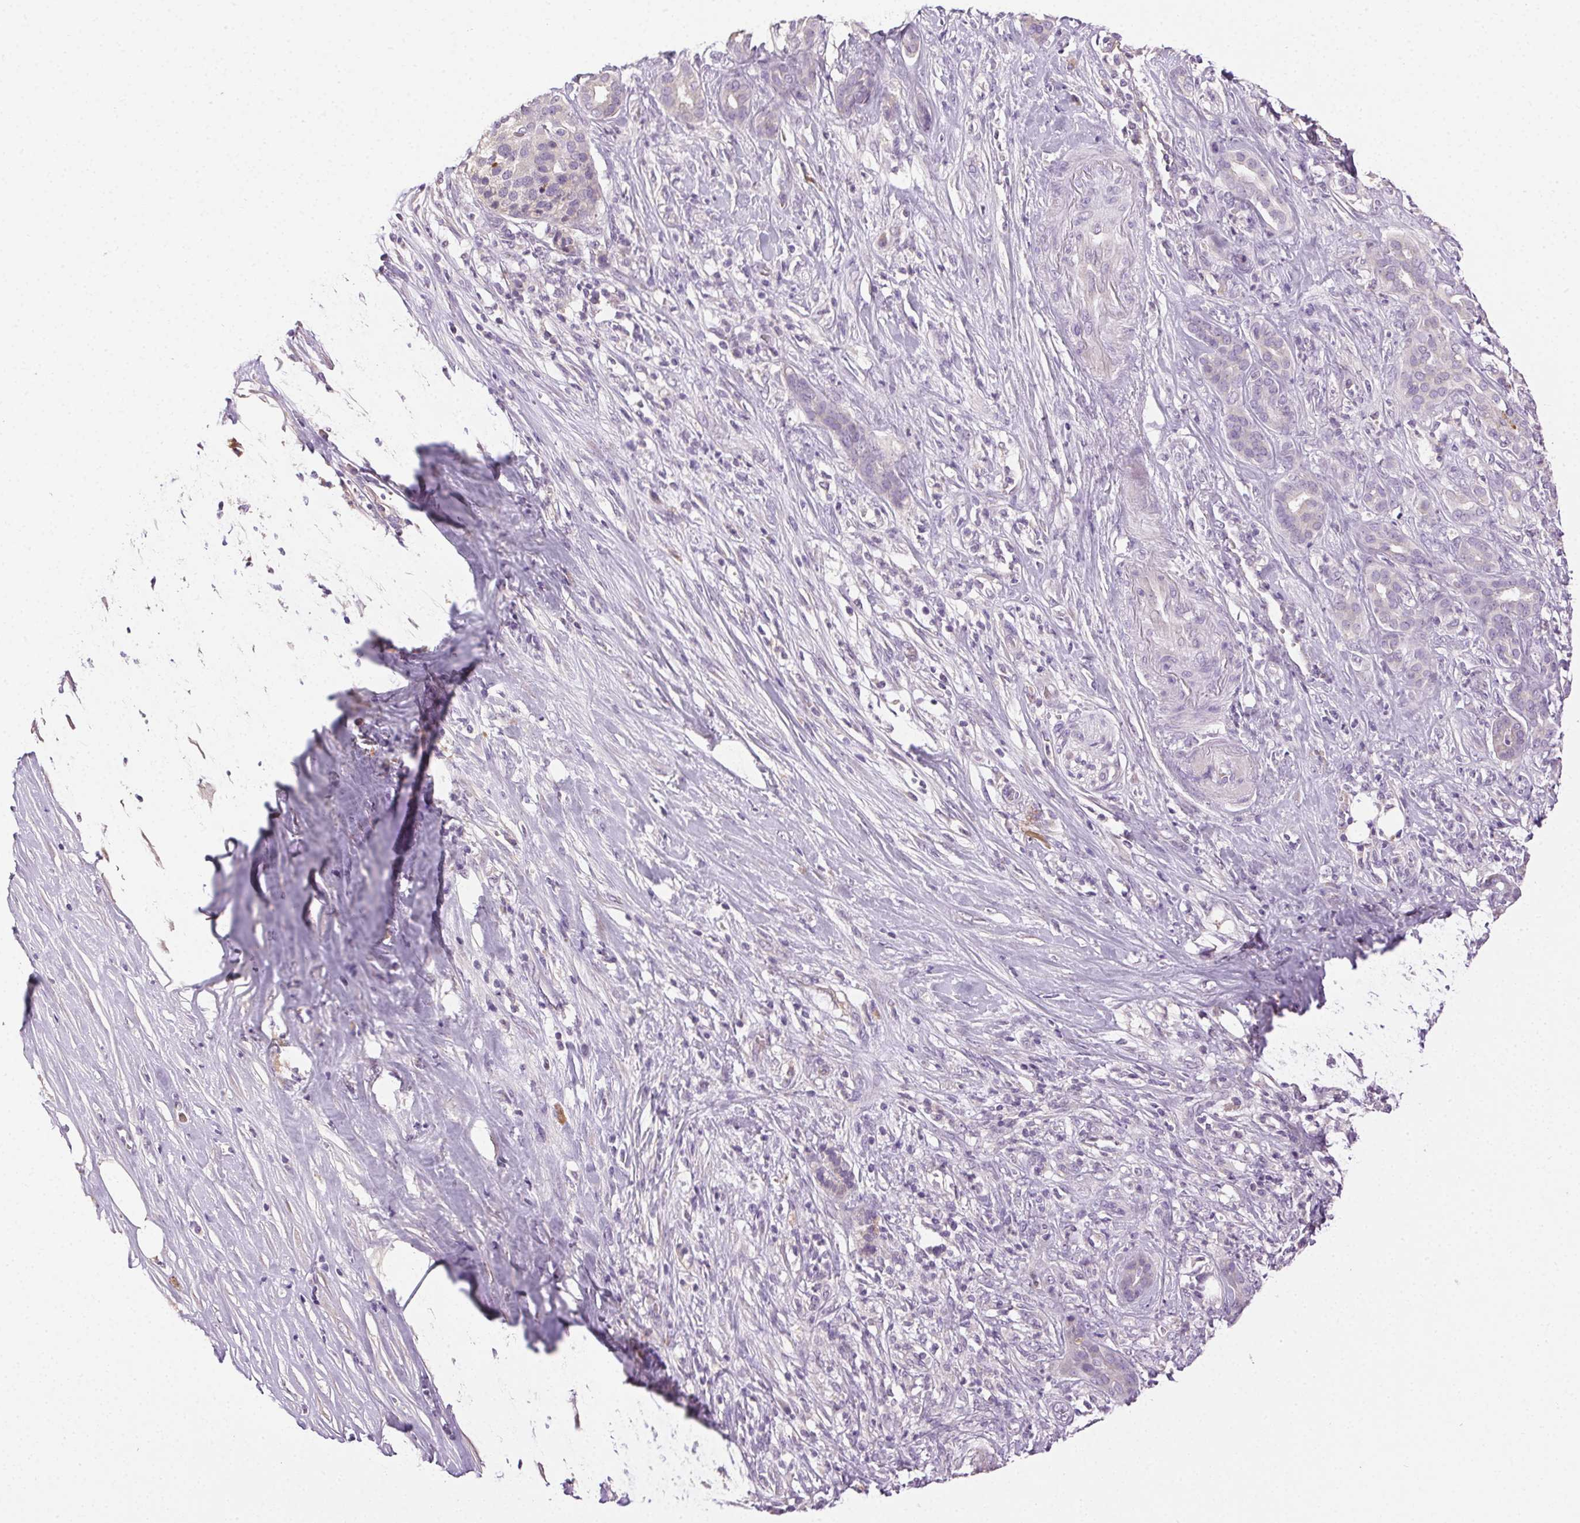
{"staining": {"intensity": "moderate", "quantity": "<25%", "location": "cytoplasmic/membranous"}, "tissue": "pancreatic cancer", "cell_type": "Tumor cells", "image_type": "cancer", "snomed": [{"axis": "morphology", "description": "Normal tissue, NOS"}, {"axis": "morphology", "description": "Inflammation, NOS"}, {"axis": "morphology", "description": "Adenocarcinoma, NOS"}, {"axis": "topography", "description": "Pancreas"}], "caption": "Moderate cytoplasmic/membranous expression is identified in approximately <25% of tumor cells in pancreatic cancer (adenocarcinoma).", "gene": "BPIFB2", "patient": {"sex": "male", "age": 57}}